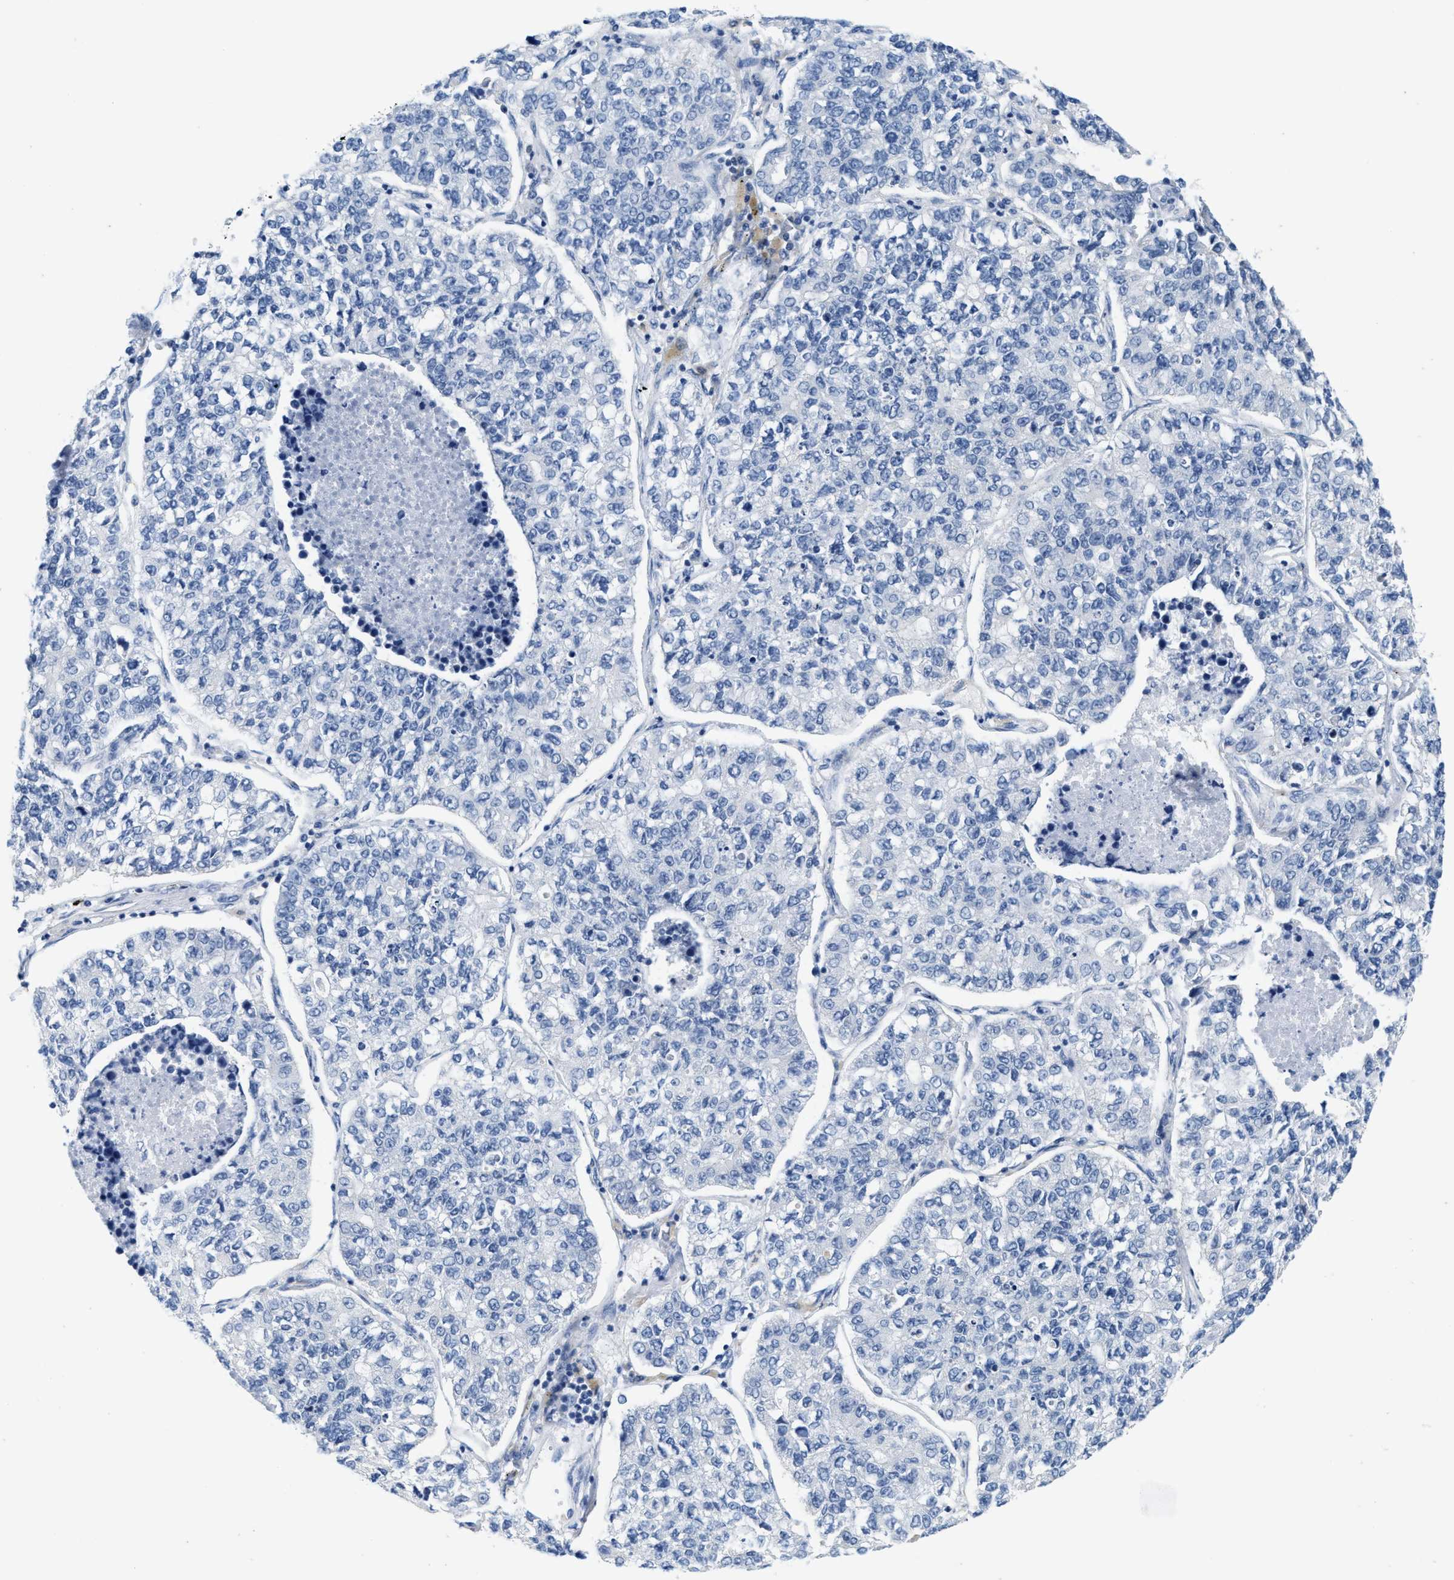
{"staining": {"intensity": "negative", "quantity": "none", "location": "none"}, "tissue": "lung cancer", "cell_type": "Tumor cells", "image_type": "cancer", "snomed": [{"axis": "morphology", "description": "Adenocarcinoma, NOS"}, {"axis": "topography", "description": "Lung"}], "caption": "Immunohistochemistry micrograph of neoplastic tissue: human lung adenocarcinoma stained with DAB reveals no significant protein staining in tumor cells.", "gene": "ABCB11", "patient": {"sex": "male", "age": 49}}